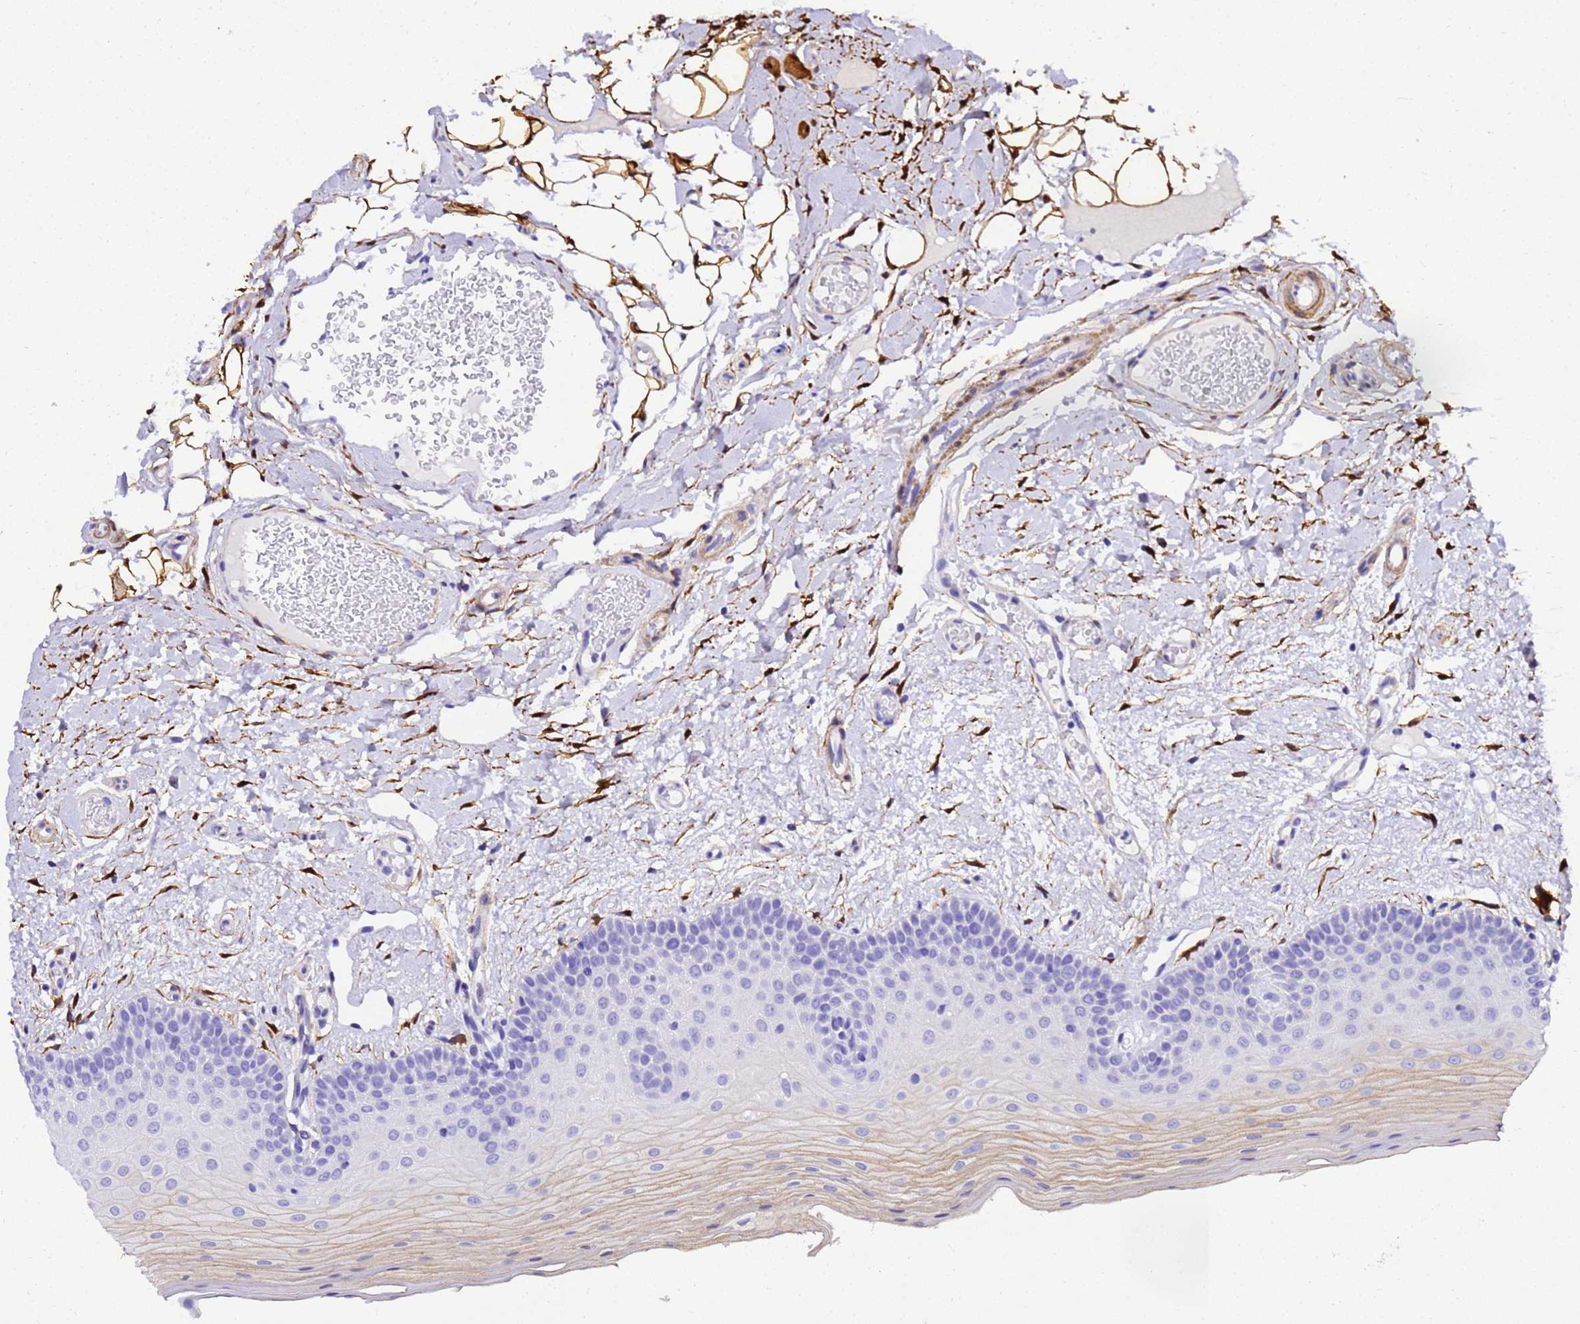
{"staining": {"intensity": "weak", "quantity": "<25%", "location": "cytoplasmic/membranous"}, "tissue": "oral mucosa", "cell_type": "Squamous epithelial cells", "image_type": "normal", "snomed": [{"axis": "morphology", "description": "Normal tissue, NOS"}, {"axis": "topography", "description": "Oral tissue"}, {"axis": "topography", "description": "Tounge, NOS"}], "caption": "Immunohistochemical staining of normal oral mucosa demonstrates no significant staining in squamous epithelial cells.", "gene": "HSPB6", "patient": {"sex": "male", "age": 47}}